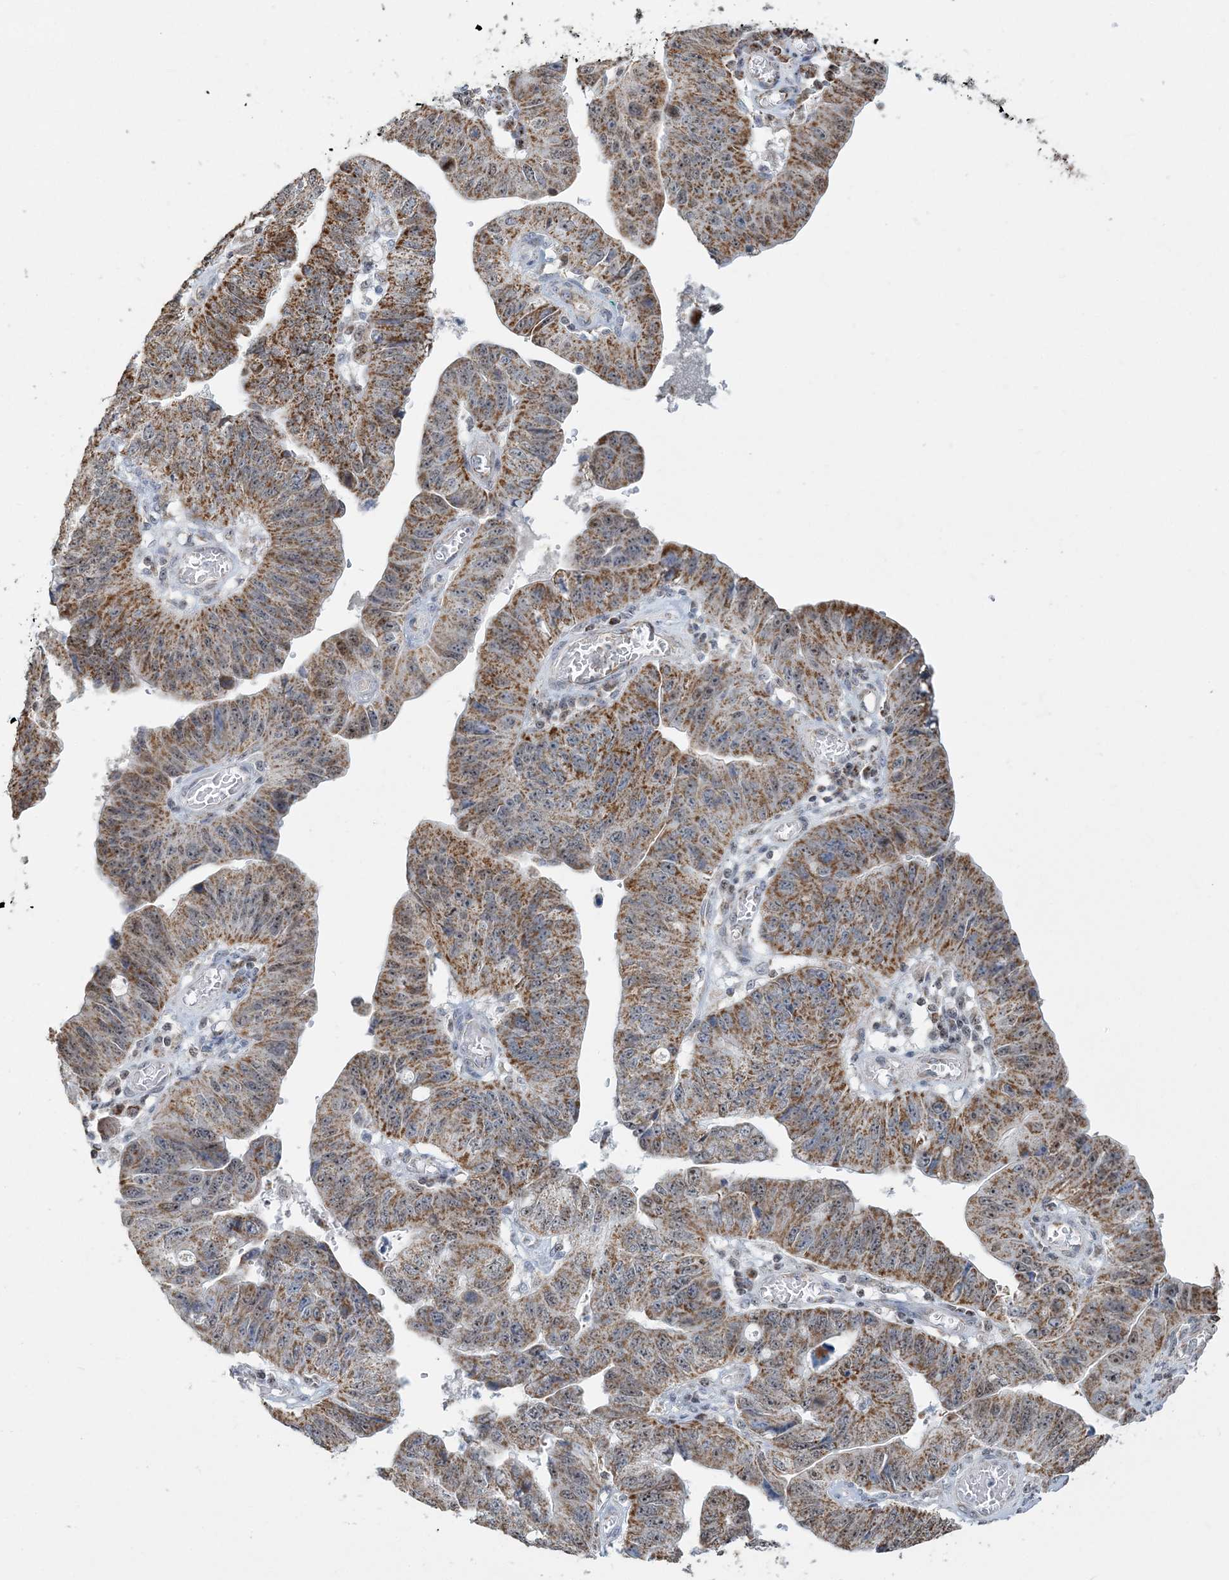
{"staining": {"intensity": "strong", "quantity": ">75%", "location": "cytoplasmic/membranous"}, "tissue": "stomach cancer", "cell_type": "Tumor cells", "image_type": "cancer", "snomed": [{"axis": "morphology", "description": "Adenocarcinoma, NOS"}, {"axis": "topography", "description": "Stomach"}], "caption": "Immunohistochemistry (IHC) of human stomach cancer displays high levels of strong cytoplasmic/membranous staining in approximately >75% of tumor cells.", "gene": "SUCLG1", "patient": {"sex": "male", "age": 59}}